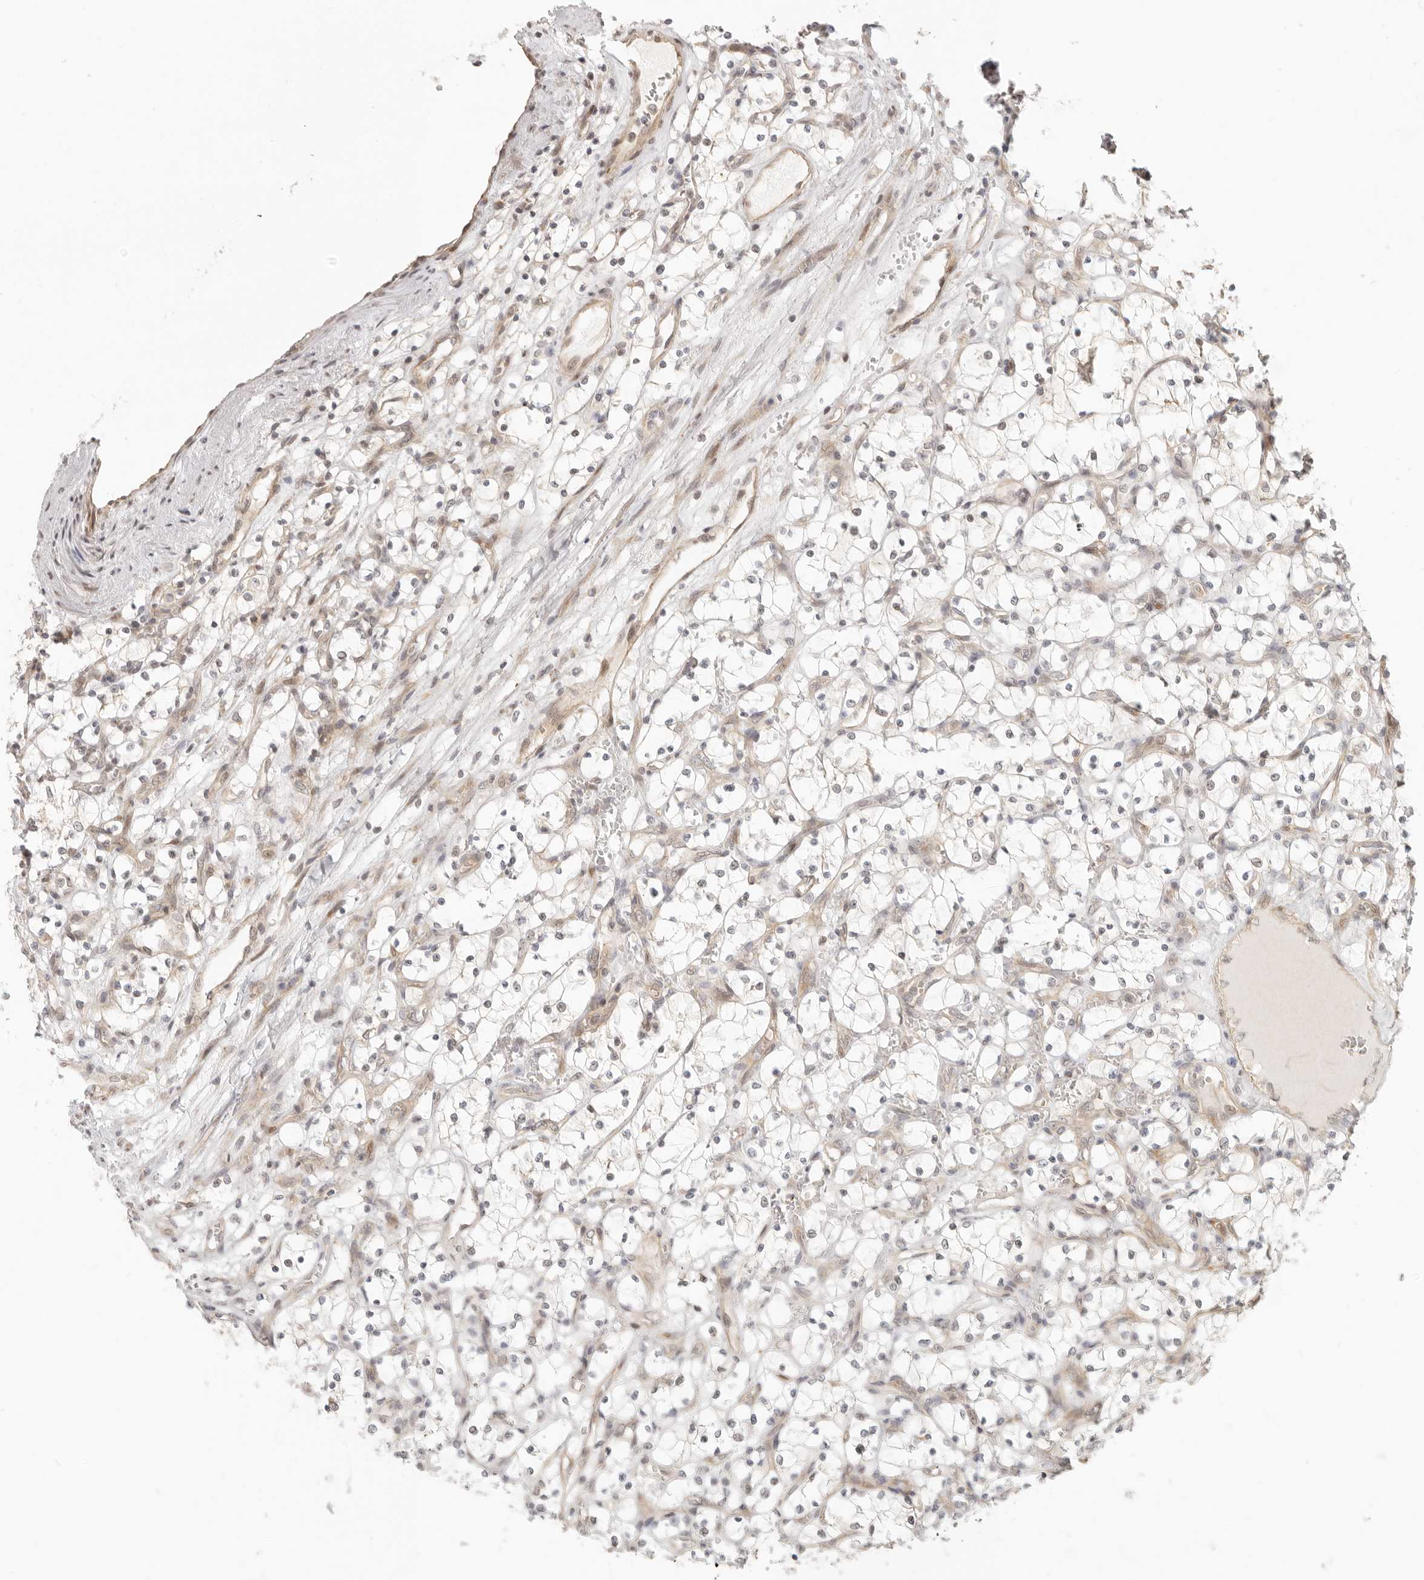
{"staining": {"intensity": "negative", "quantity": "none", "location": "none"}, "tissue": "renal cancer", "cell_type": "Tumor cells", "image_type": "cancer", "snomed": [{"axis": "morphology", "description": "Adenocarcinoma, NOS"}, {"axis": "topography", "description": "Kidney"}], "caption": "The image demonstrates no significant positivity in tumor cells of adenocarcinoma (renal).", "gene": "TUFT1", "patient": {"sex": "female", "age": 69}}